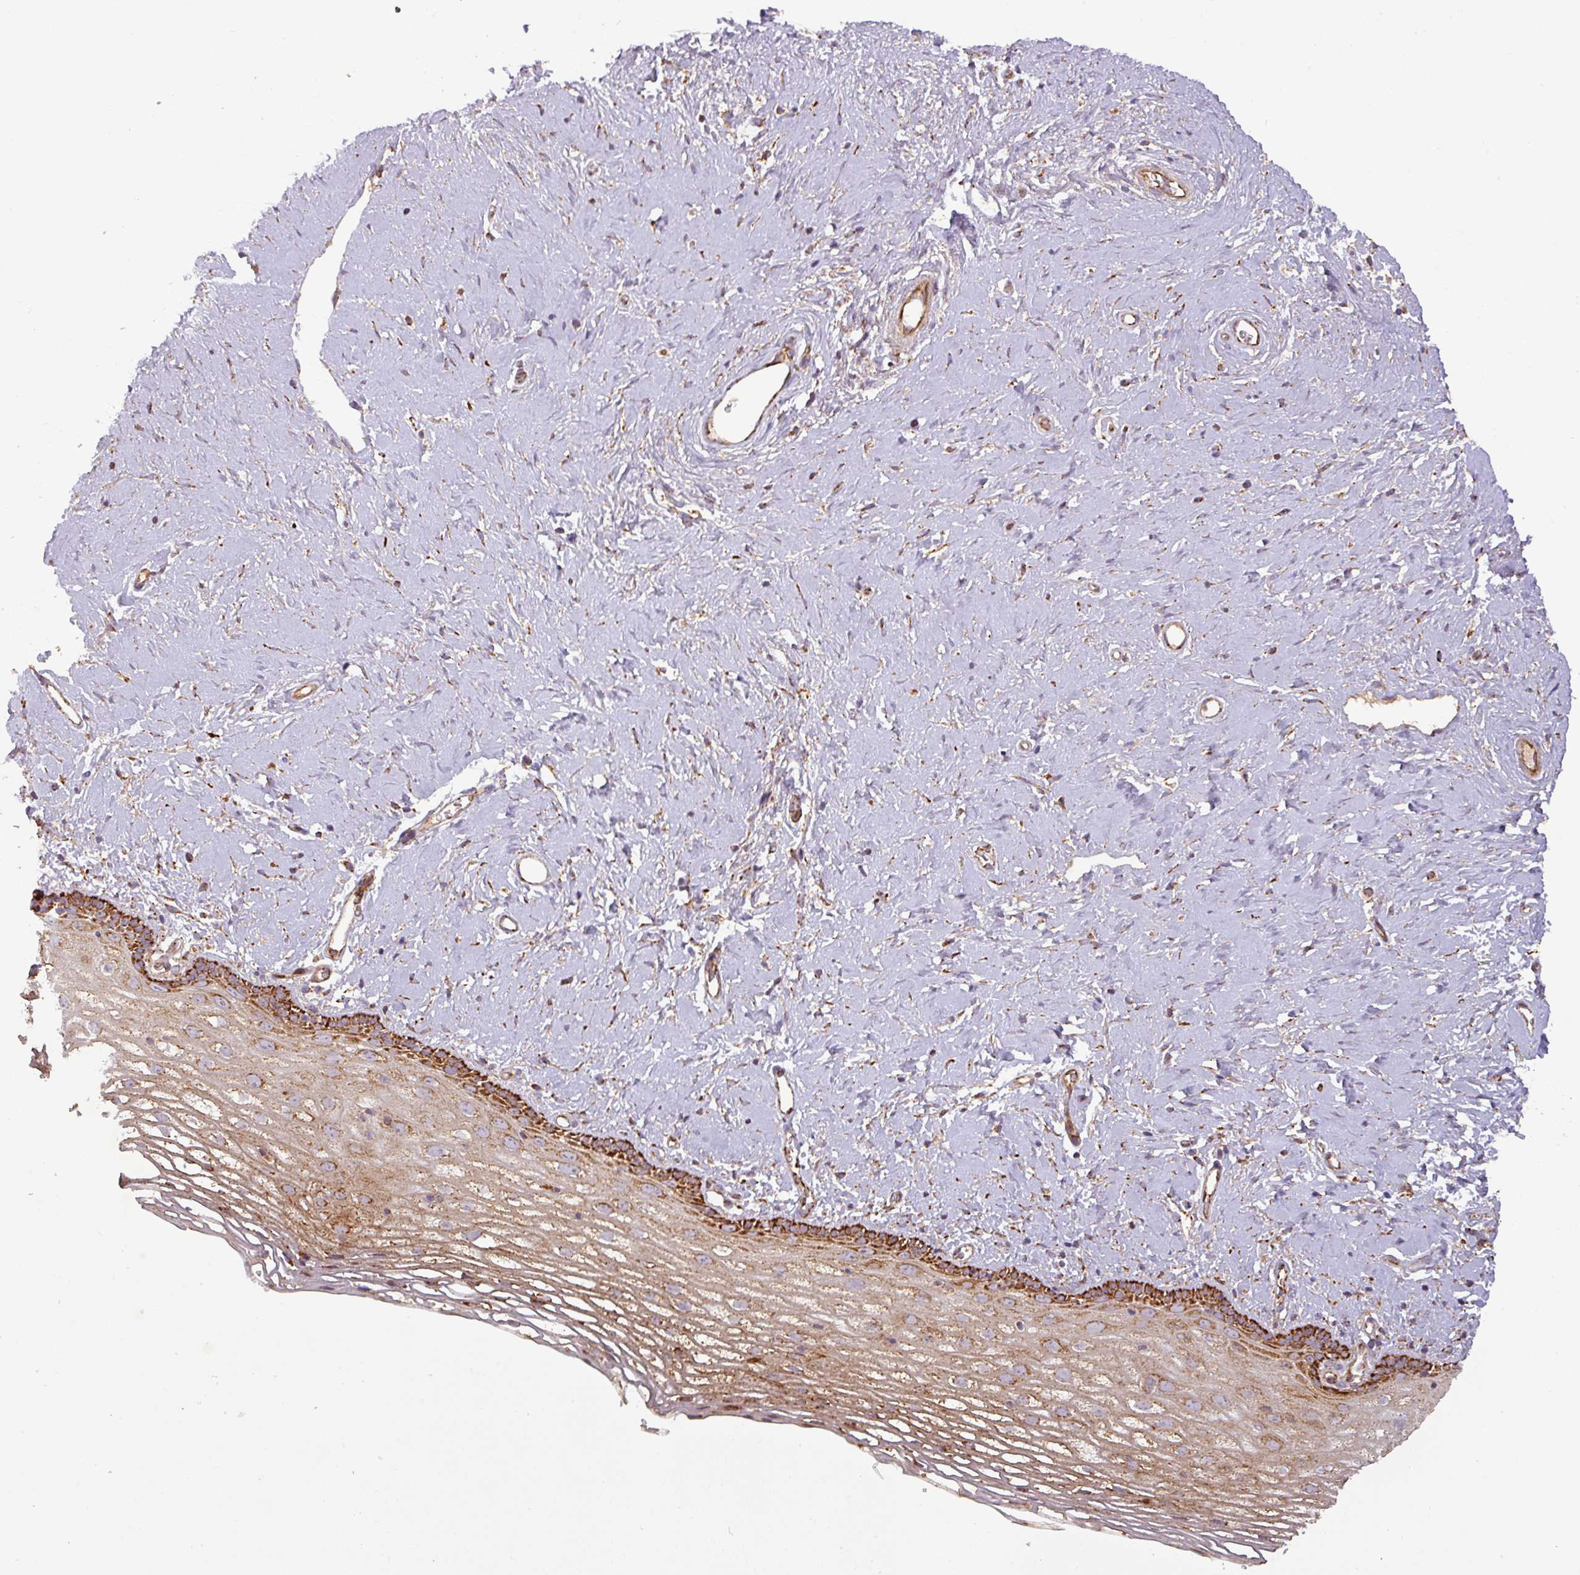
{"staining": {"intensity": "strong", "quantity": "25%-75%", "location": "cytoplasmic/membranous"}, "tissue": "vagina", "cell_type": "Squamous epithelial cells", "image_type": "normal", "snomed": [{"axis": "morphology", "description": "Normal tissue, NOS"}, {"axis": "morphology", "description": "Adenocarcinoma, NOS"}, {"axis": "topography", "description": "Rectum"}, {"axis": "topography", "description": "Vagina"}], "caption": "There is high levels of strong cytoplasmic/membranous expression in squamous epithelial cells of benign vagina, as demonstrated by immunohistochemical staining (brown color).", "gene": "GPD2", "patient": {"sex": "female", "age": 71}}